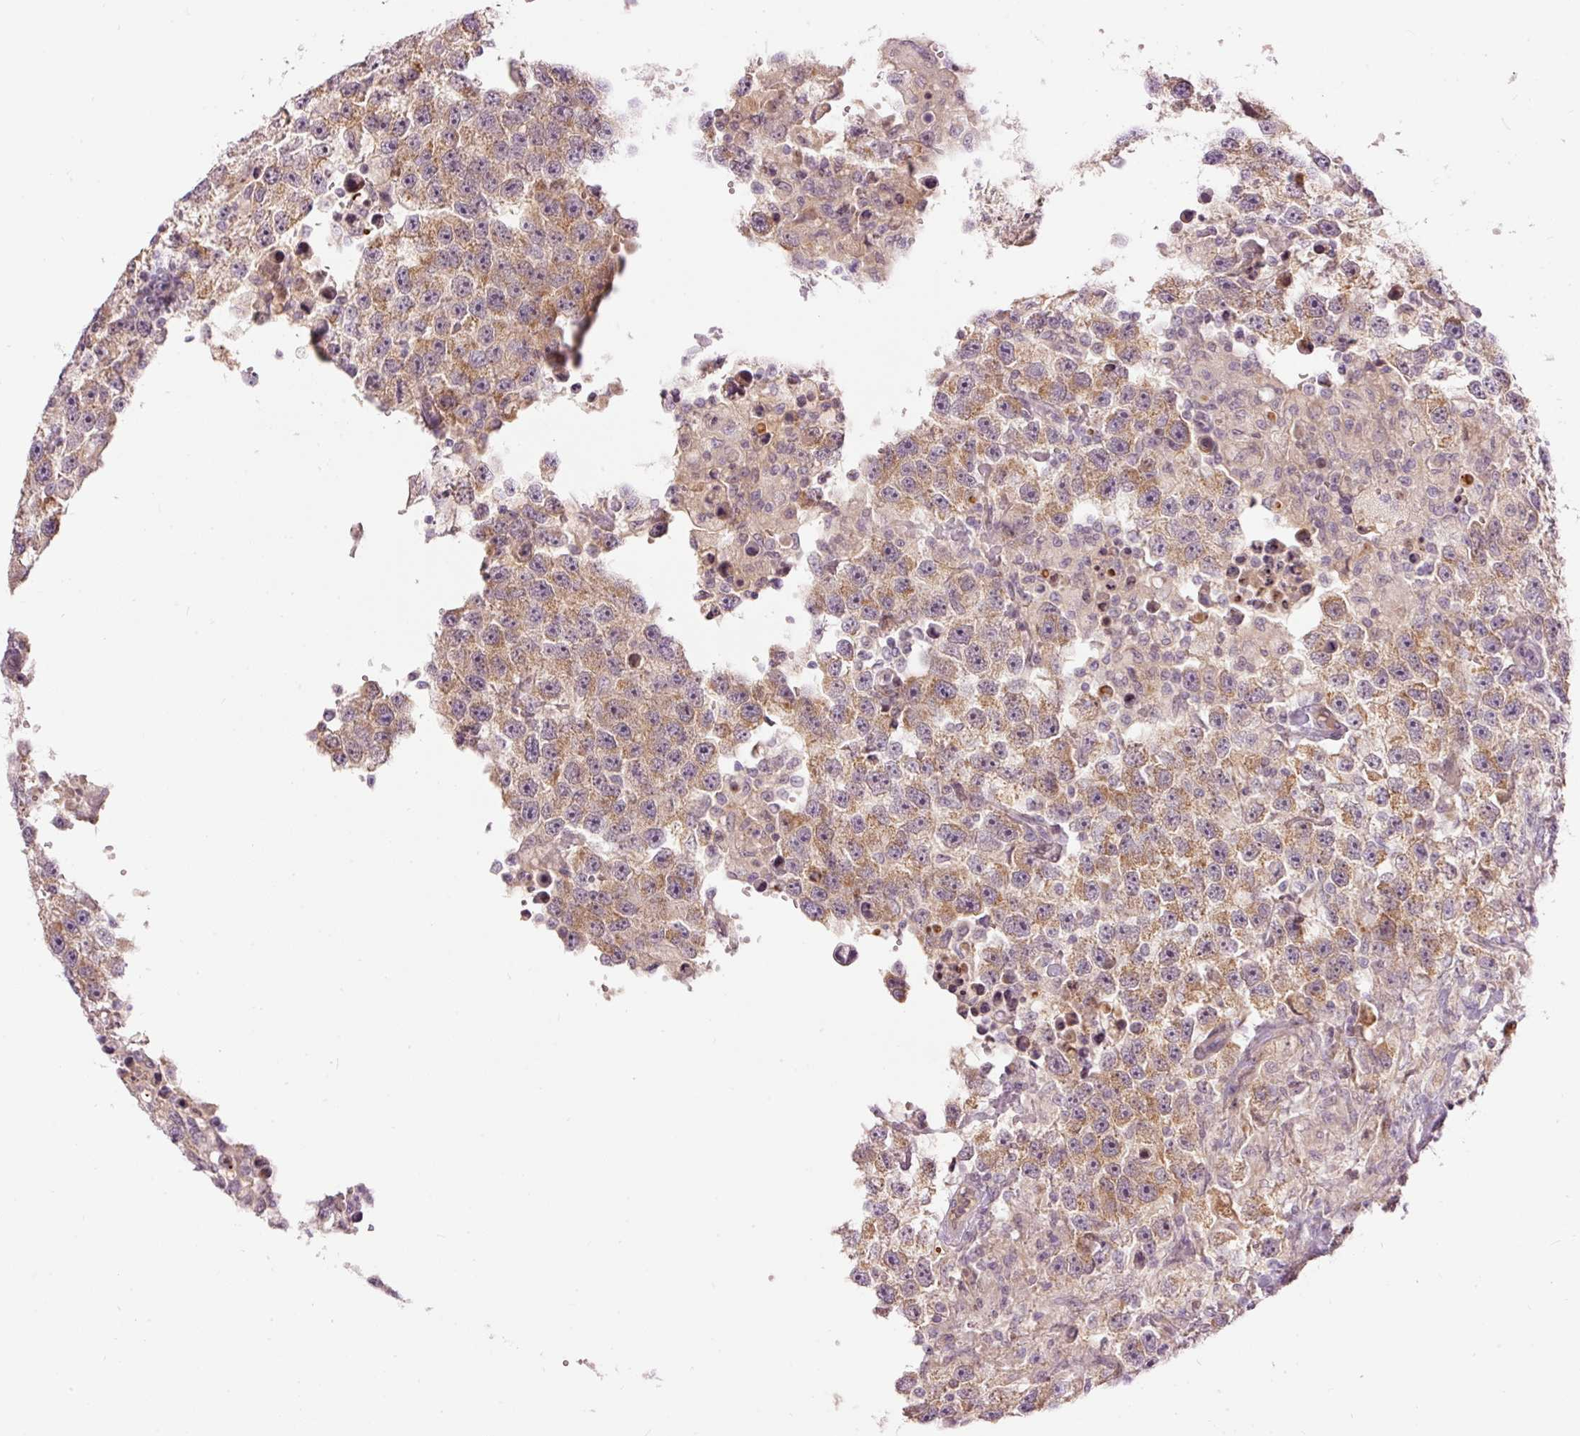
{"staining": {"intensity": "moderate", "quantity": "25%-75%", "location": "cytoplasmic/membranous"}, "tissue": "testis cancer", "cell_type": "Tumor cells", "image_type": "cancer", "snomed": [{"axis": "morphology", "description": "Carcinoma, Embryonal, NOS"}, {"axis": "topography", "description": "Testis"}], "caption": "IHC image of neoplastic tissue: human testis cancer (embryonal carcinoma) stained using immunohistochemistry (IHC) demonstrates medium levels of moderate protein expression localized specifically in the cytoplasmic/membranous of tumor cells, appearing as a cytoplasmic/membranous brown color.", "gene": "ABHD11", "patient": {"sex": "male", "age": 83}}